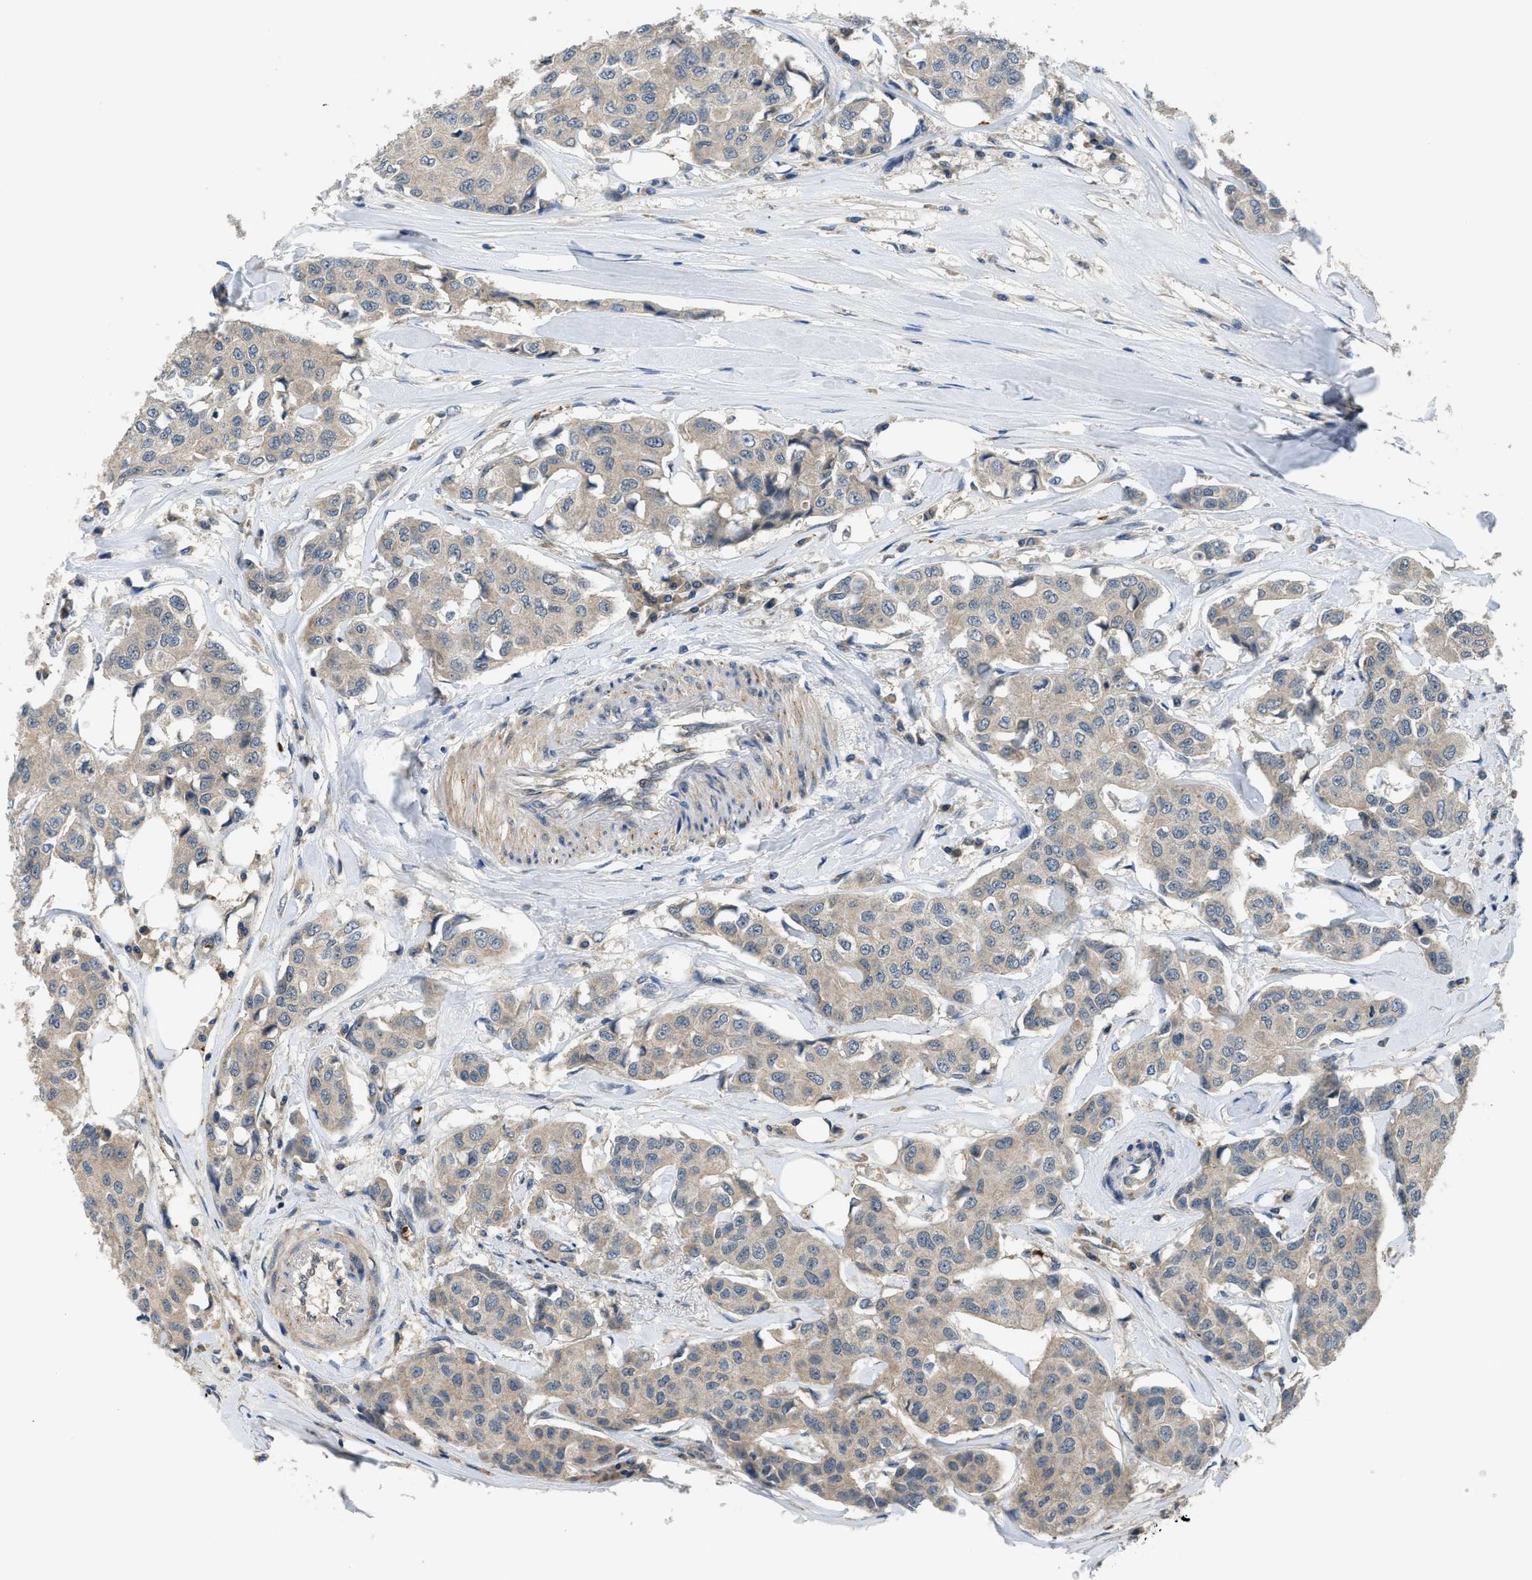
{"staining": {"intensity": "weak", "quantity": ">75%", "location": "cytoplasmic/membranous"}, "tissue": "breast cancer", "cell_type": "Tumor cells", "image_type": "cancer", "snomed": [{"axis": "morphology", "description": "Duct carcinoma"}, {"axis": "topography", "description": "Breast"}], "caption": "Protein staining of breast cancer (intraductal carcinoma) tissue reveals weak cytoplasmic/membranous expression in about >75% of tumor cells.", "gene": "PDE7A", "patient": {"sex": "female", "age": 80}}